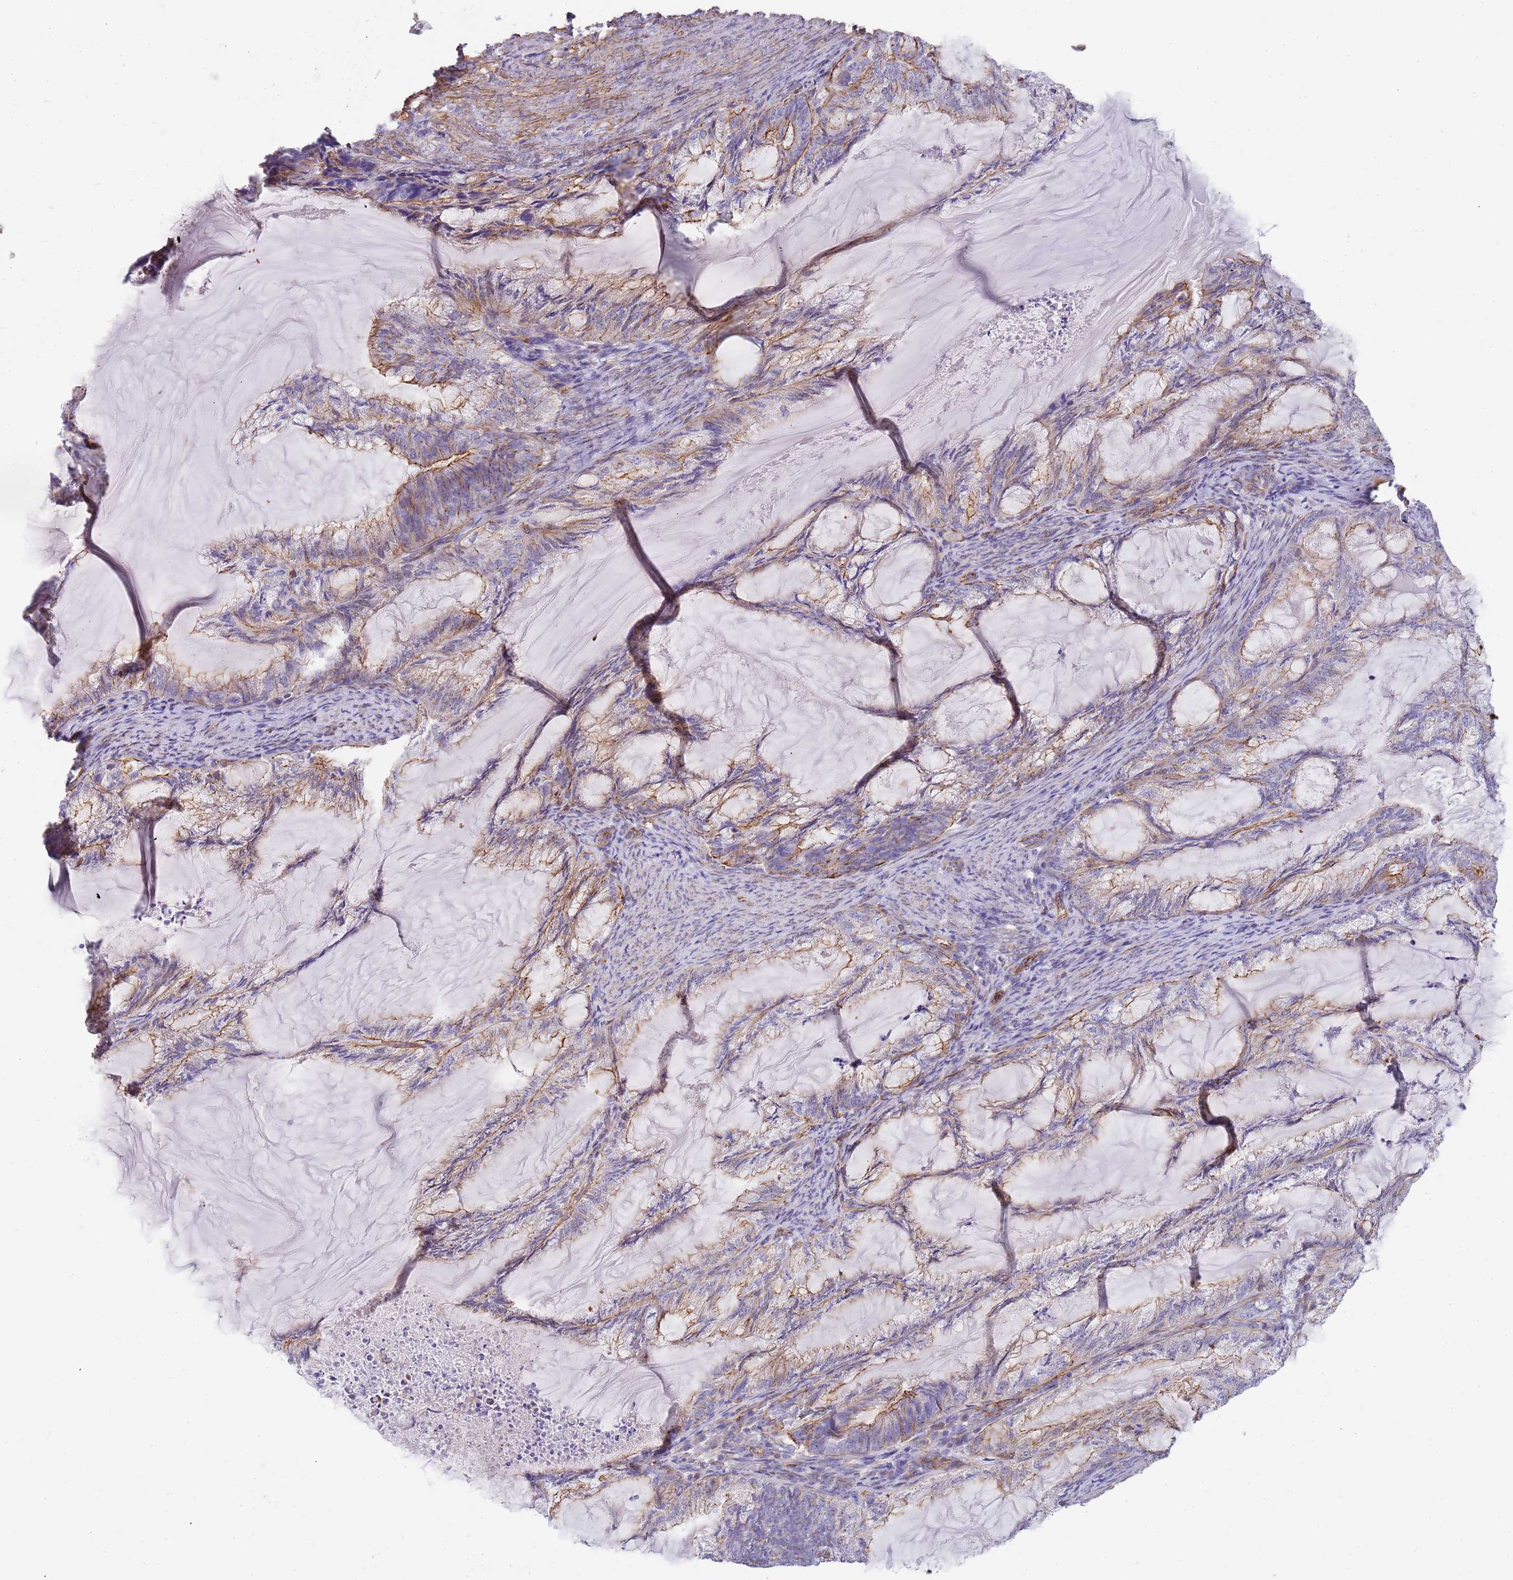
{"staining": {"intensity": "moderate", "quantity": "<25%", "location": "cytoplasmic/membranous"}, "tissue": "endometrial cancer", "cell_type": "Tumor cells", "image_type": "cancer", "snomed": [{"axis": "morphology", "description": "Adenocarcinoma, NOS"}, {"axis": "topography", "description": "Endometrium"}], "caption": "IHC (DAB (3,3'-diaminobenzidine)) staining of human endometrial cancer (adenocarcinoma) displays moderate cytoplasmic/membranous protein positivity in about <25% of tumor cells. (DAB (3,3'-diaminobenzidine) IHC, brown staining for protein, blue staining for nuclei).", "gene": "GFRAL", "patient": {"sex": "female", "age": 86}}